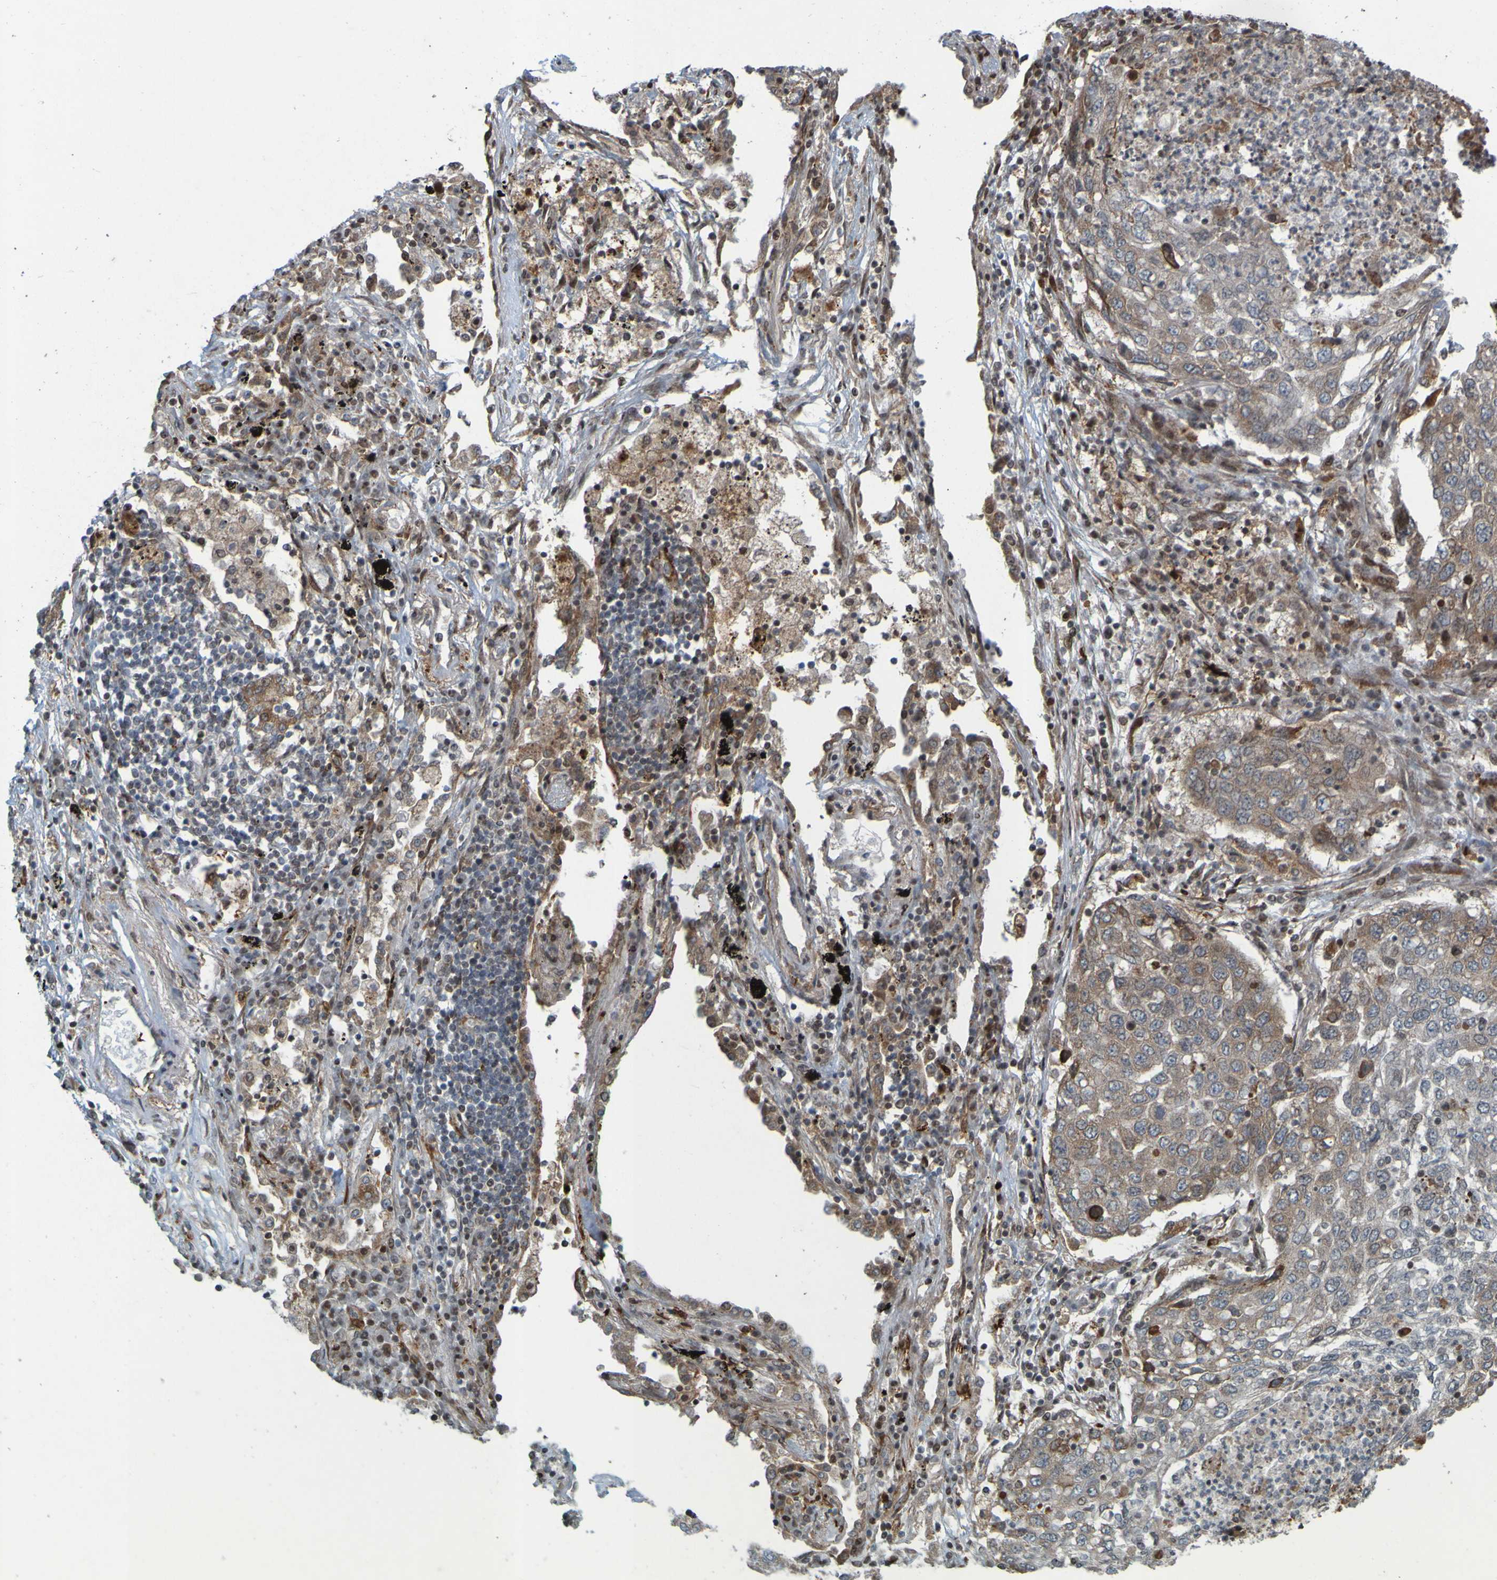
{"staining": {"intensity": "weak", "quantity": ">75%", "location": "cytoplasmic/membranous"}, "tissue": "lung cancer", "cell_type": "Tumor cells", "image_type": "cancer", "snomed": [{"axis": "morphology", "description": "Squamous cell carcinoma, NOS"}, {"axis": "topography", "description": "Lung"}], "caption": "Tumor cells exhibit weak cytoplasmic/membranous expression in approximately >75% of cells in lung cancer.", "gene": "GUCY1A1", "patient": {"sex": "female", "age": 63}}